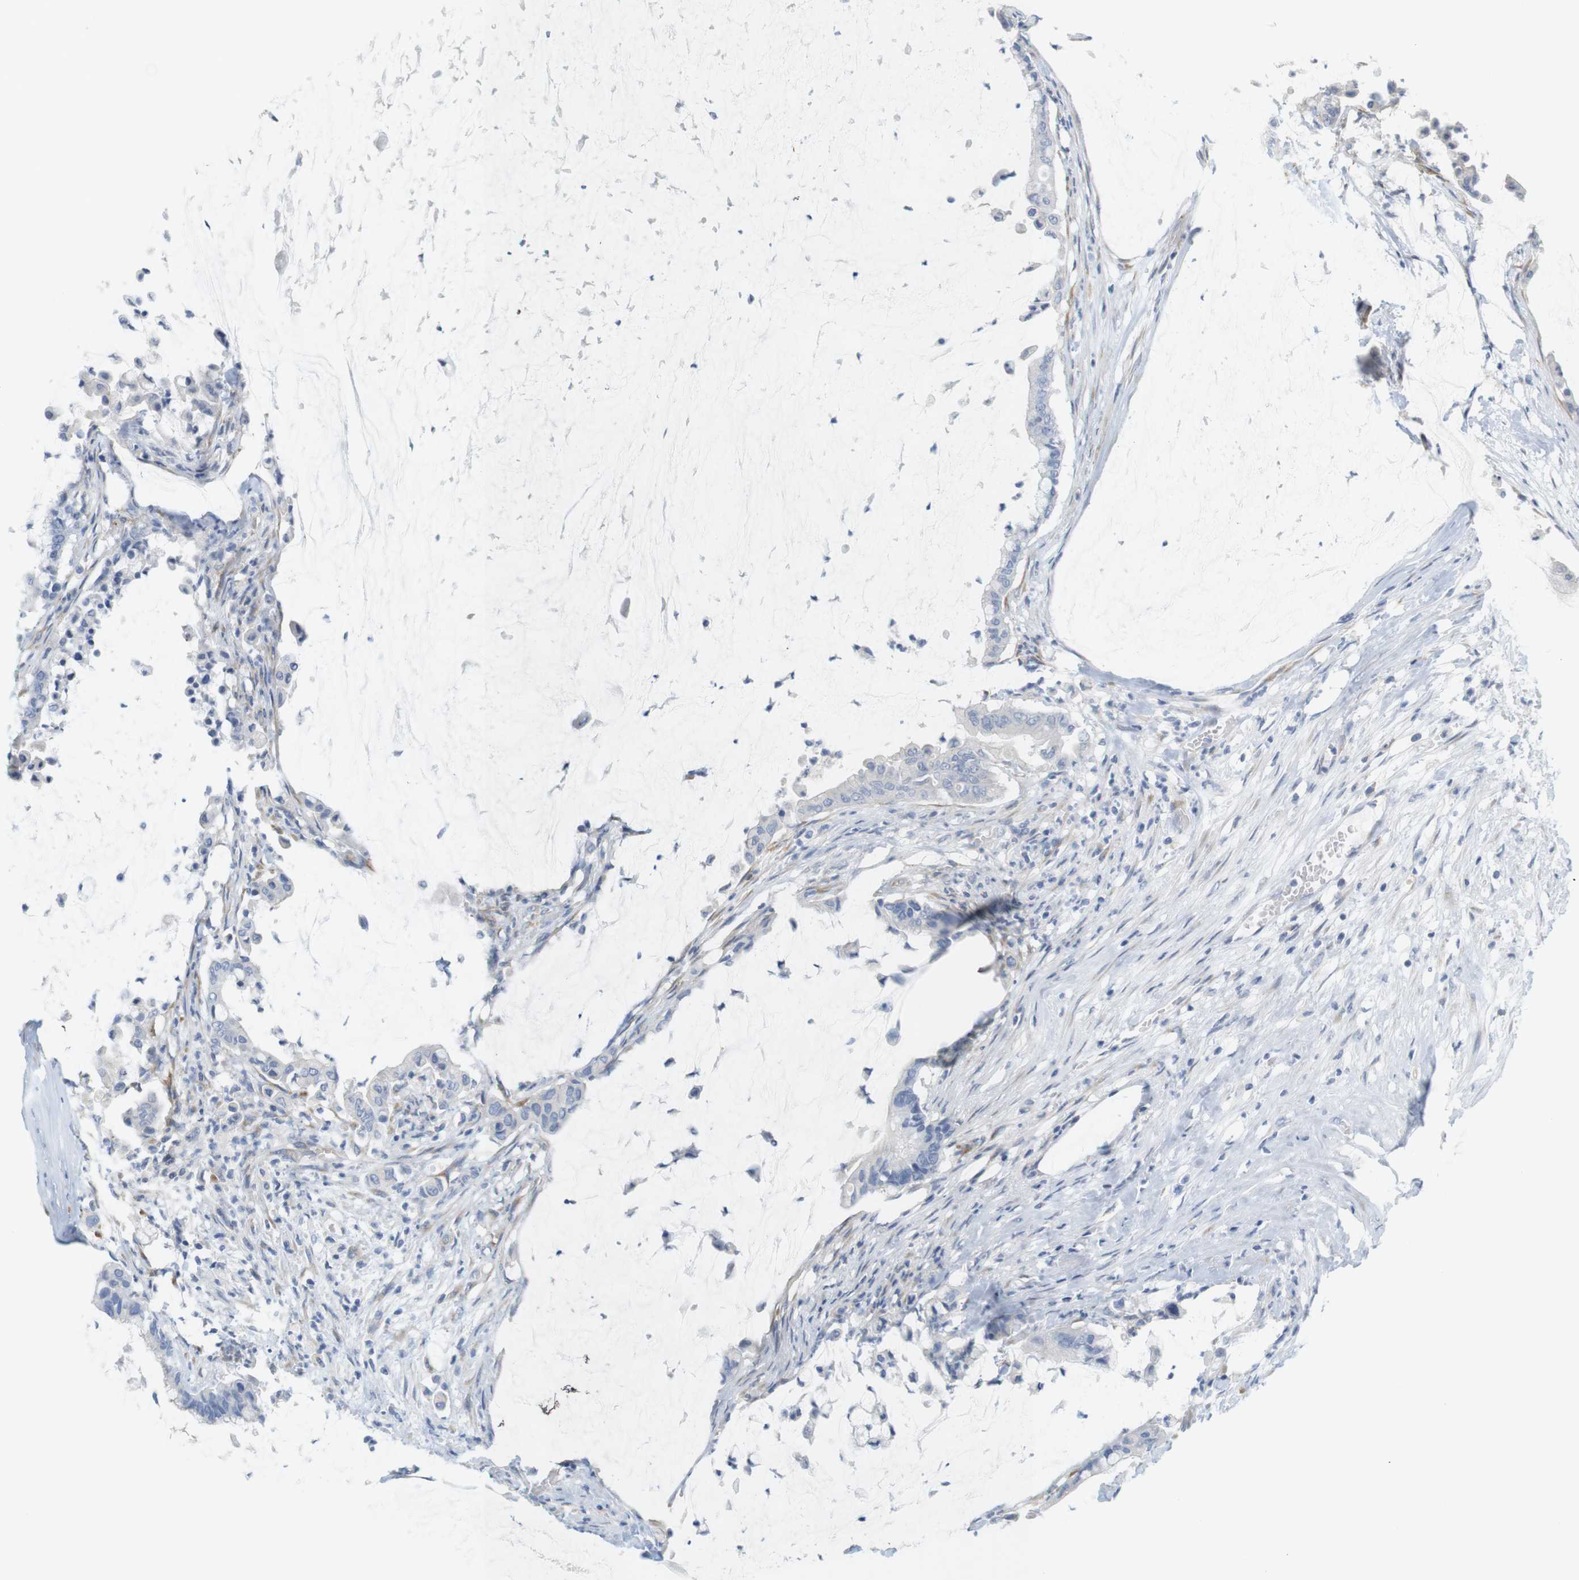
{"staining": {"intensity": "negative", "quantity": "none", "location": "none"}, "tissue": "pancreatic cancer", "cell_type": "Tumor cells", "image_type": "cancer", "snomed": [{"axis": "morphology", "description": "Adenocarcinoma, NOS"}, {"axis": "topography", "description": "Pancreas"}], "caption": "A micrograph of human pancreatic adenocarcinoma is negative for staining in tumor cells.", "gene": "RGS9", "patient": {"sex": "male", "age": 41}}